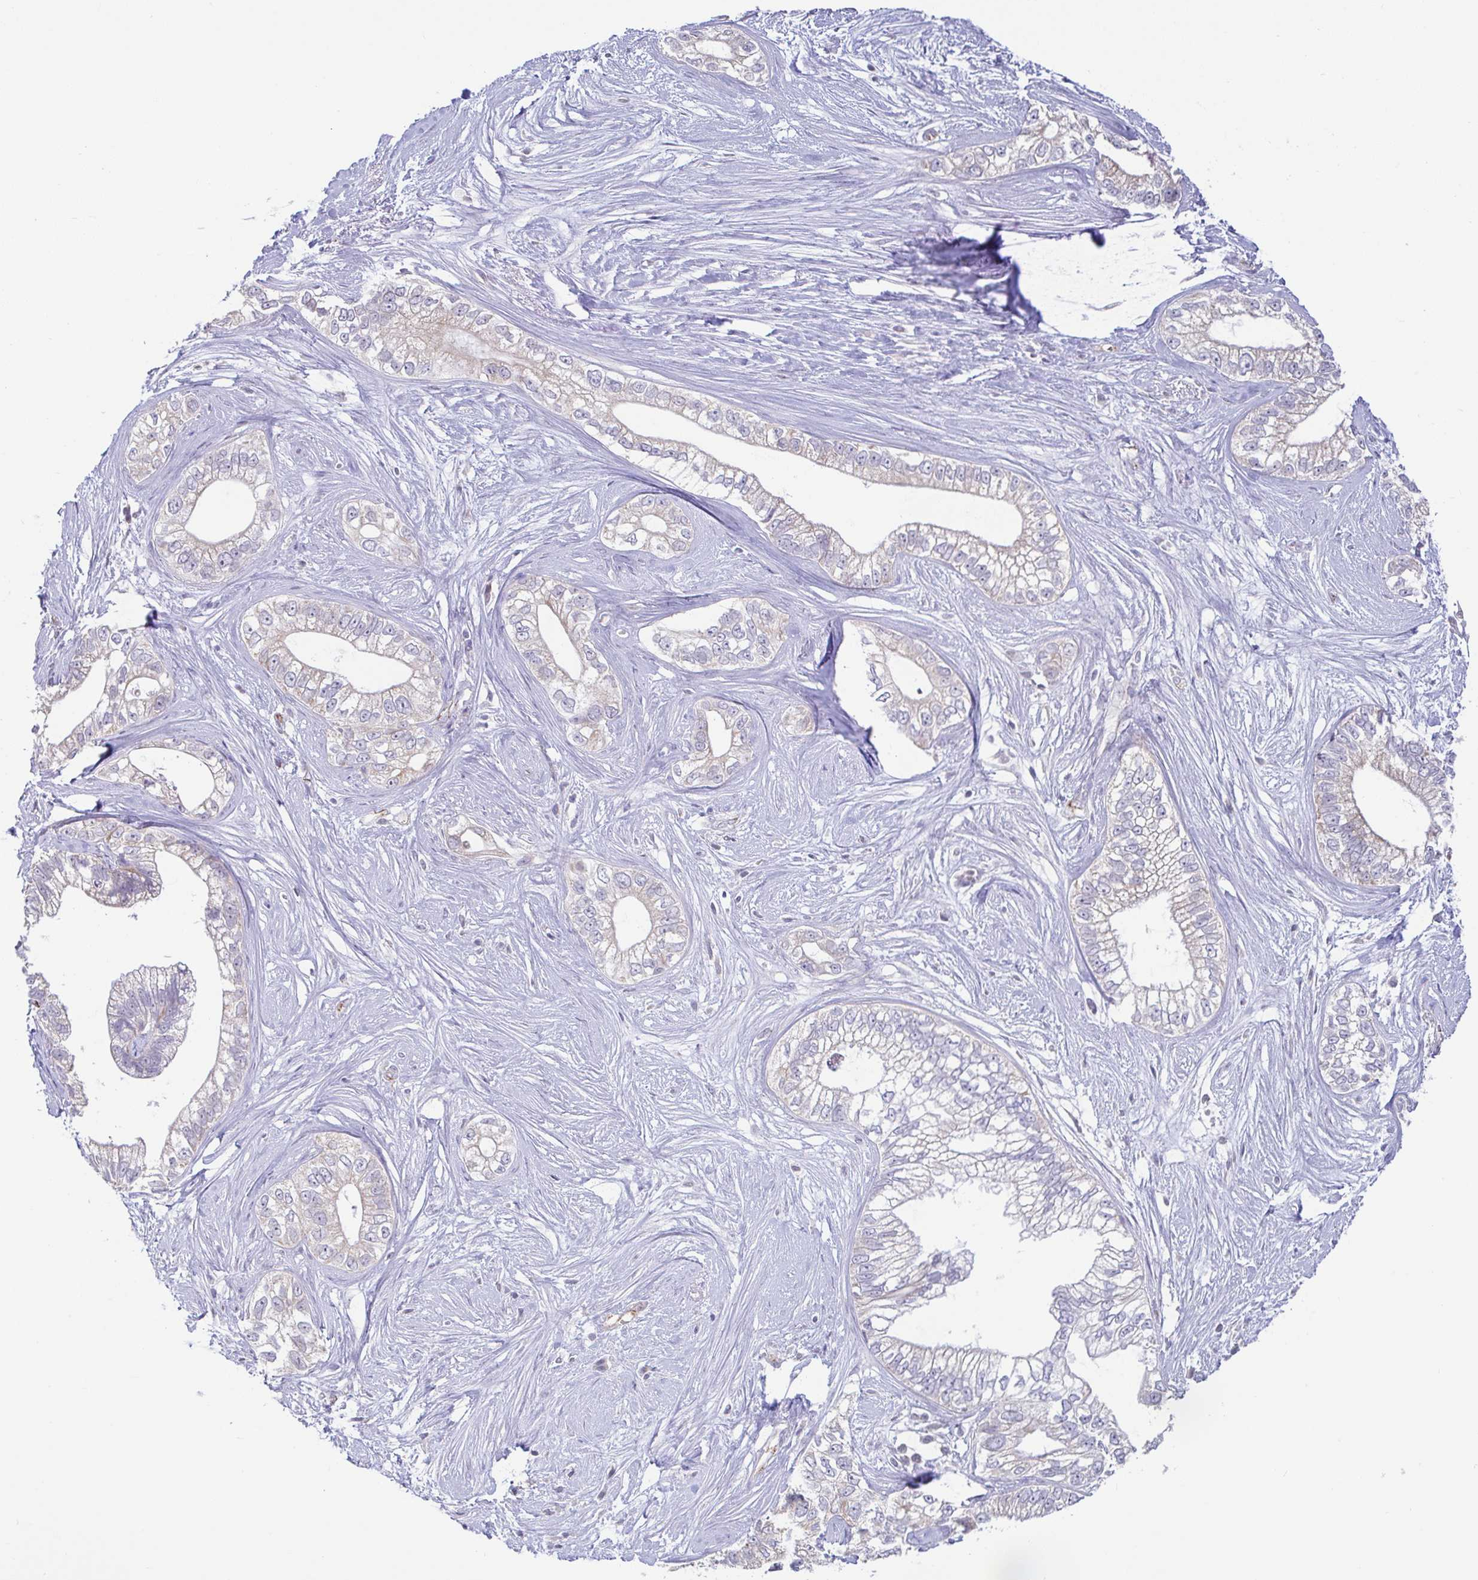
{"staining": {"intensity": "weak", "quantity": "25%-75%", "location": "cytoplasmic/membranous"}, "tissue": "pancreatic cancer", "cell_type": "Tumor cells", "image_type": "cancer", "snomed": [{"axis": "morphology", "description": "Adenocarcinoma, NOS"}, {"axis": "topography", "description": "Pancreas"}], "caption": "An image of pancreatic cancer (adenocarcinoma) stained for a protein shows weak cytoplasmic/membranous brown staining in tumor cells. Ihc stains the protein in brown and the nuclei are stained blue.", "gene": "PLCD4", "patient": {"sex": "male", "age": 70}}